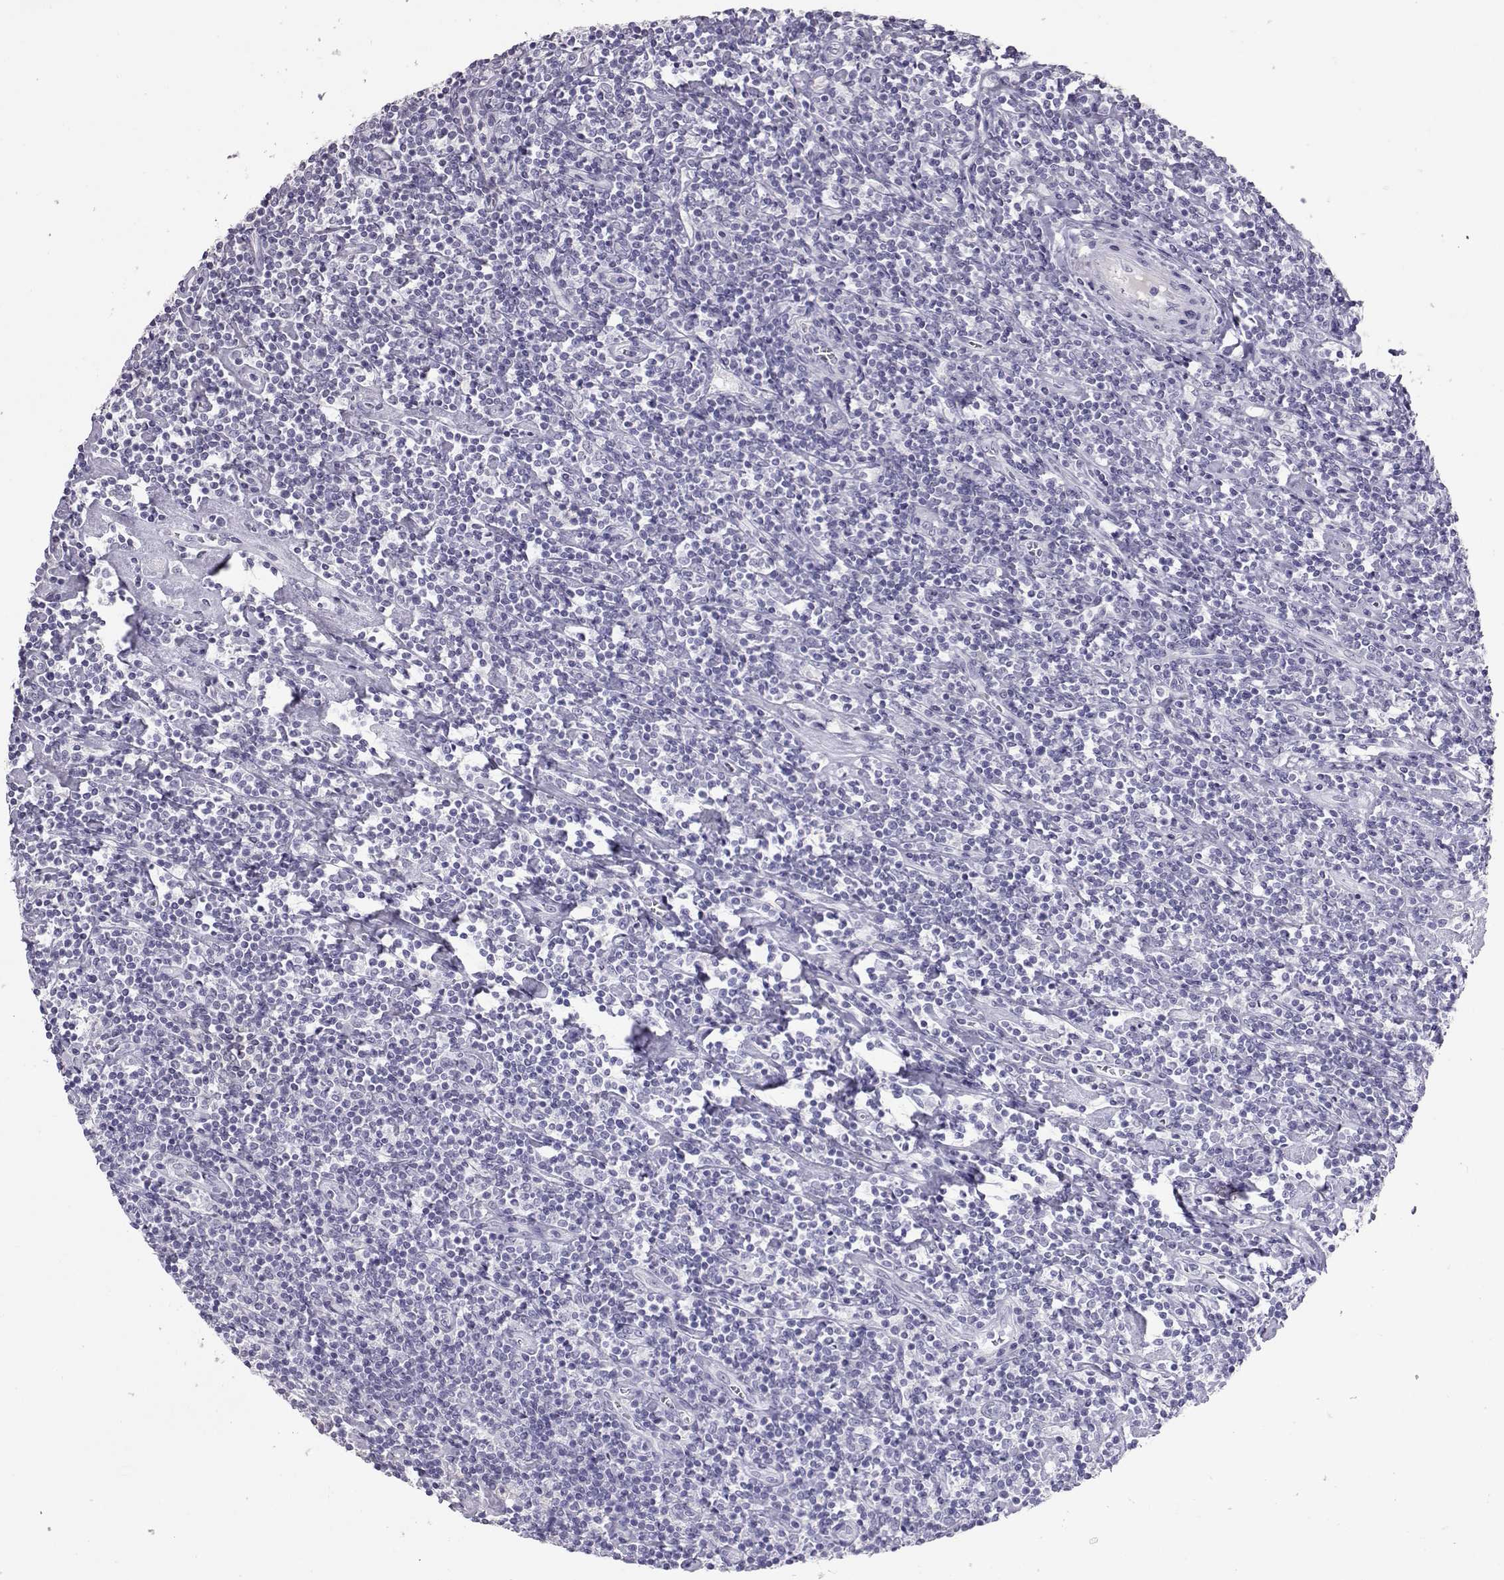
{"staining": {"intensity": "negative", "quantity": "none", "location": "none"}, "tissue": "lymphoma", "cell_type": "Tumor cells", "image_type": "cancer", "snomed": [{"axis": "morphology", "description": "Hodgkin's disease, NOS"}, {"axis": "topography", "description": "Lymph node"}], "caption": "A high-resolution histopathology image shows immunohistochemistry staining of lymphoma, which displays no significant expression in tumor cells.", "gene": "PMCH", "patient": {"sex": "male", "age": 40}}